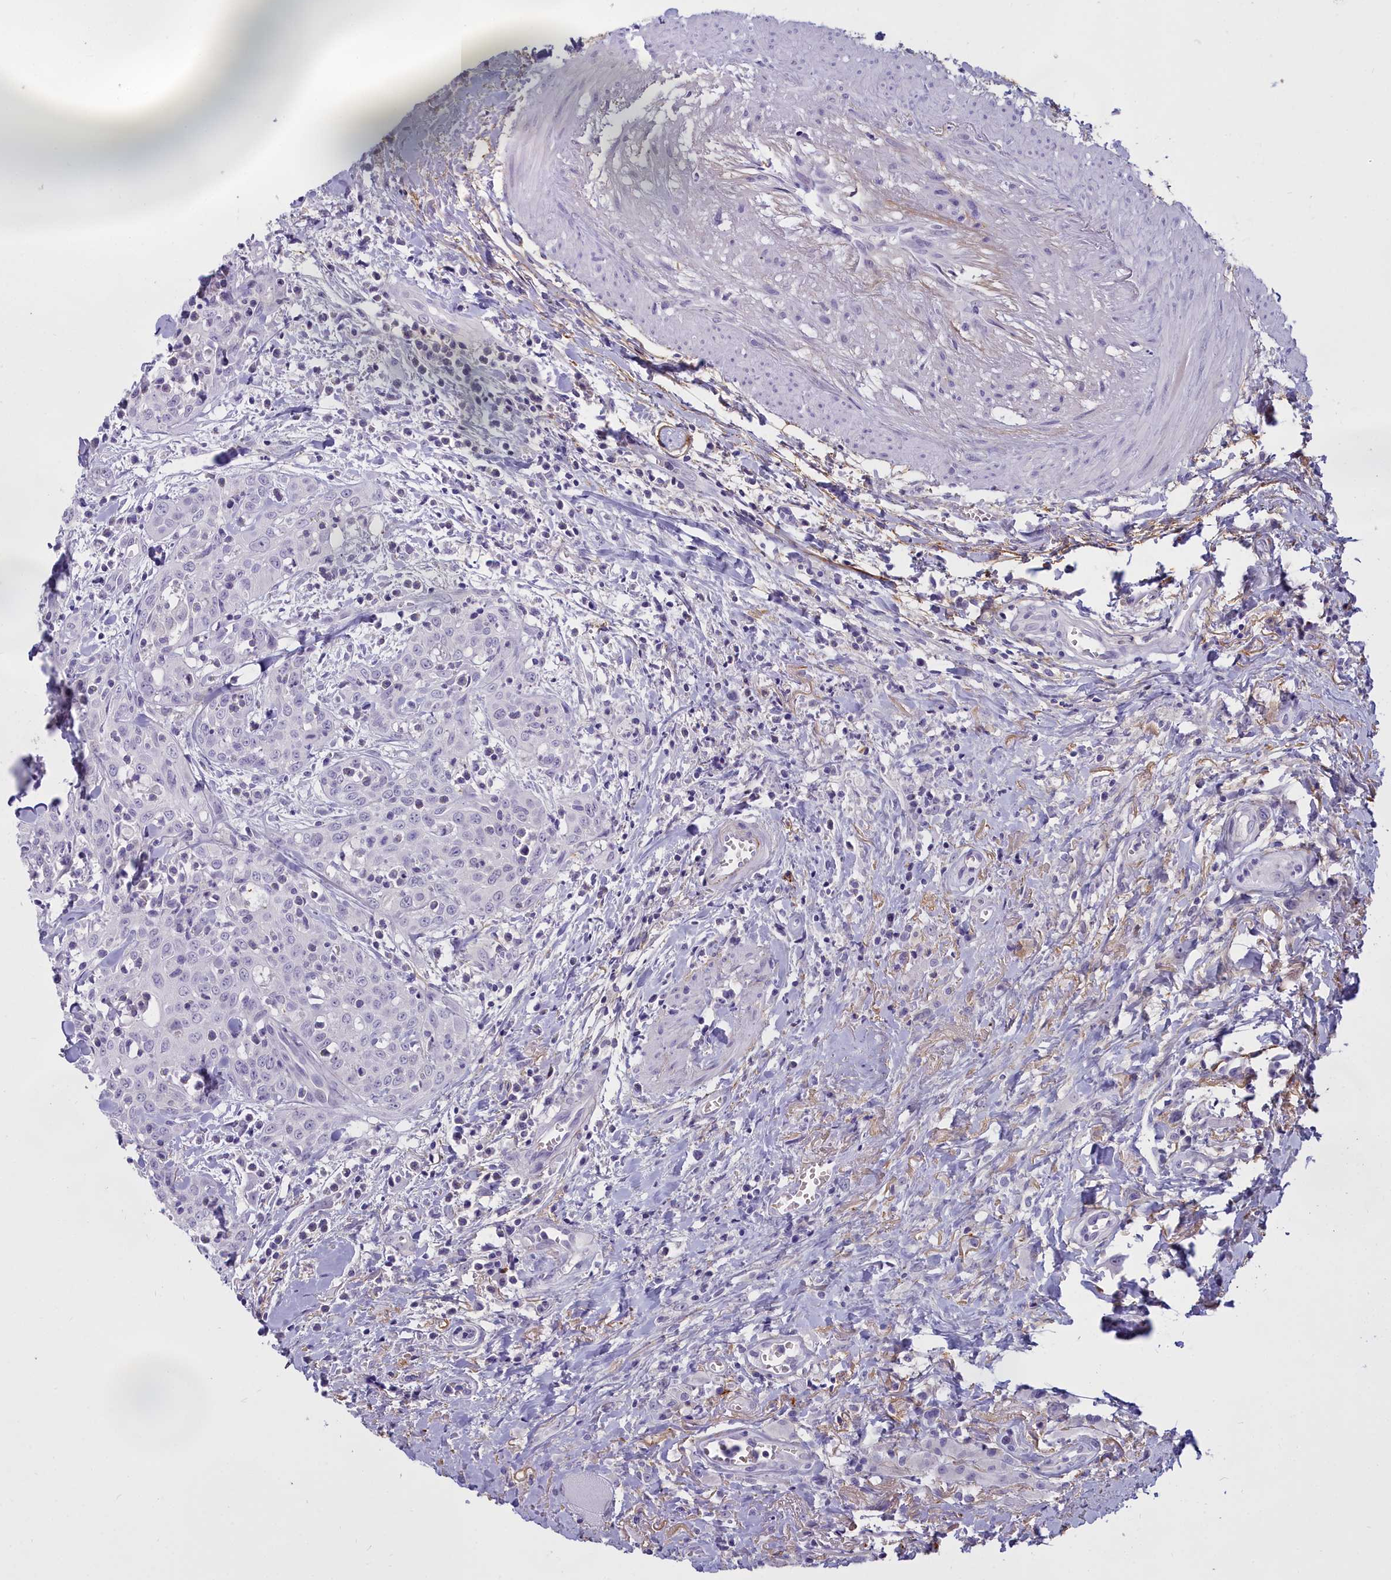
{"staining": {"intensity": "negative", "quantity": "none", "location": "none"}, "tissue": "head and neck cancer", "cell_type": "Tumor cells", "image_type": "cancer", "snomed": [{"axis": "morphology", "description": "Squamous cell carcinoma, NOS"}, {"axis": "topography", "description": "Head-Neck"}], "caption": "This image is of squamous cell carcinoma (head and neck) stained with IHC to label a protein in brown with the nuclei are counter-stained blue. There is no positivity in tumor cells.", "gene": "OSTN", "patient": {"sex": "female", "age": 70}}